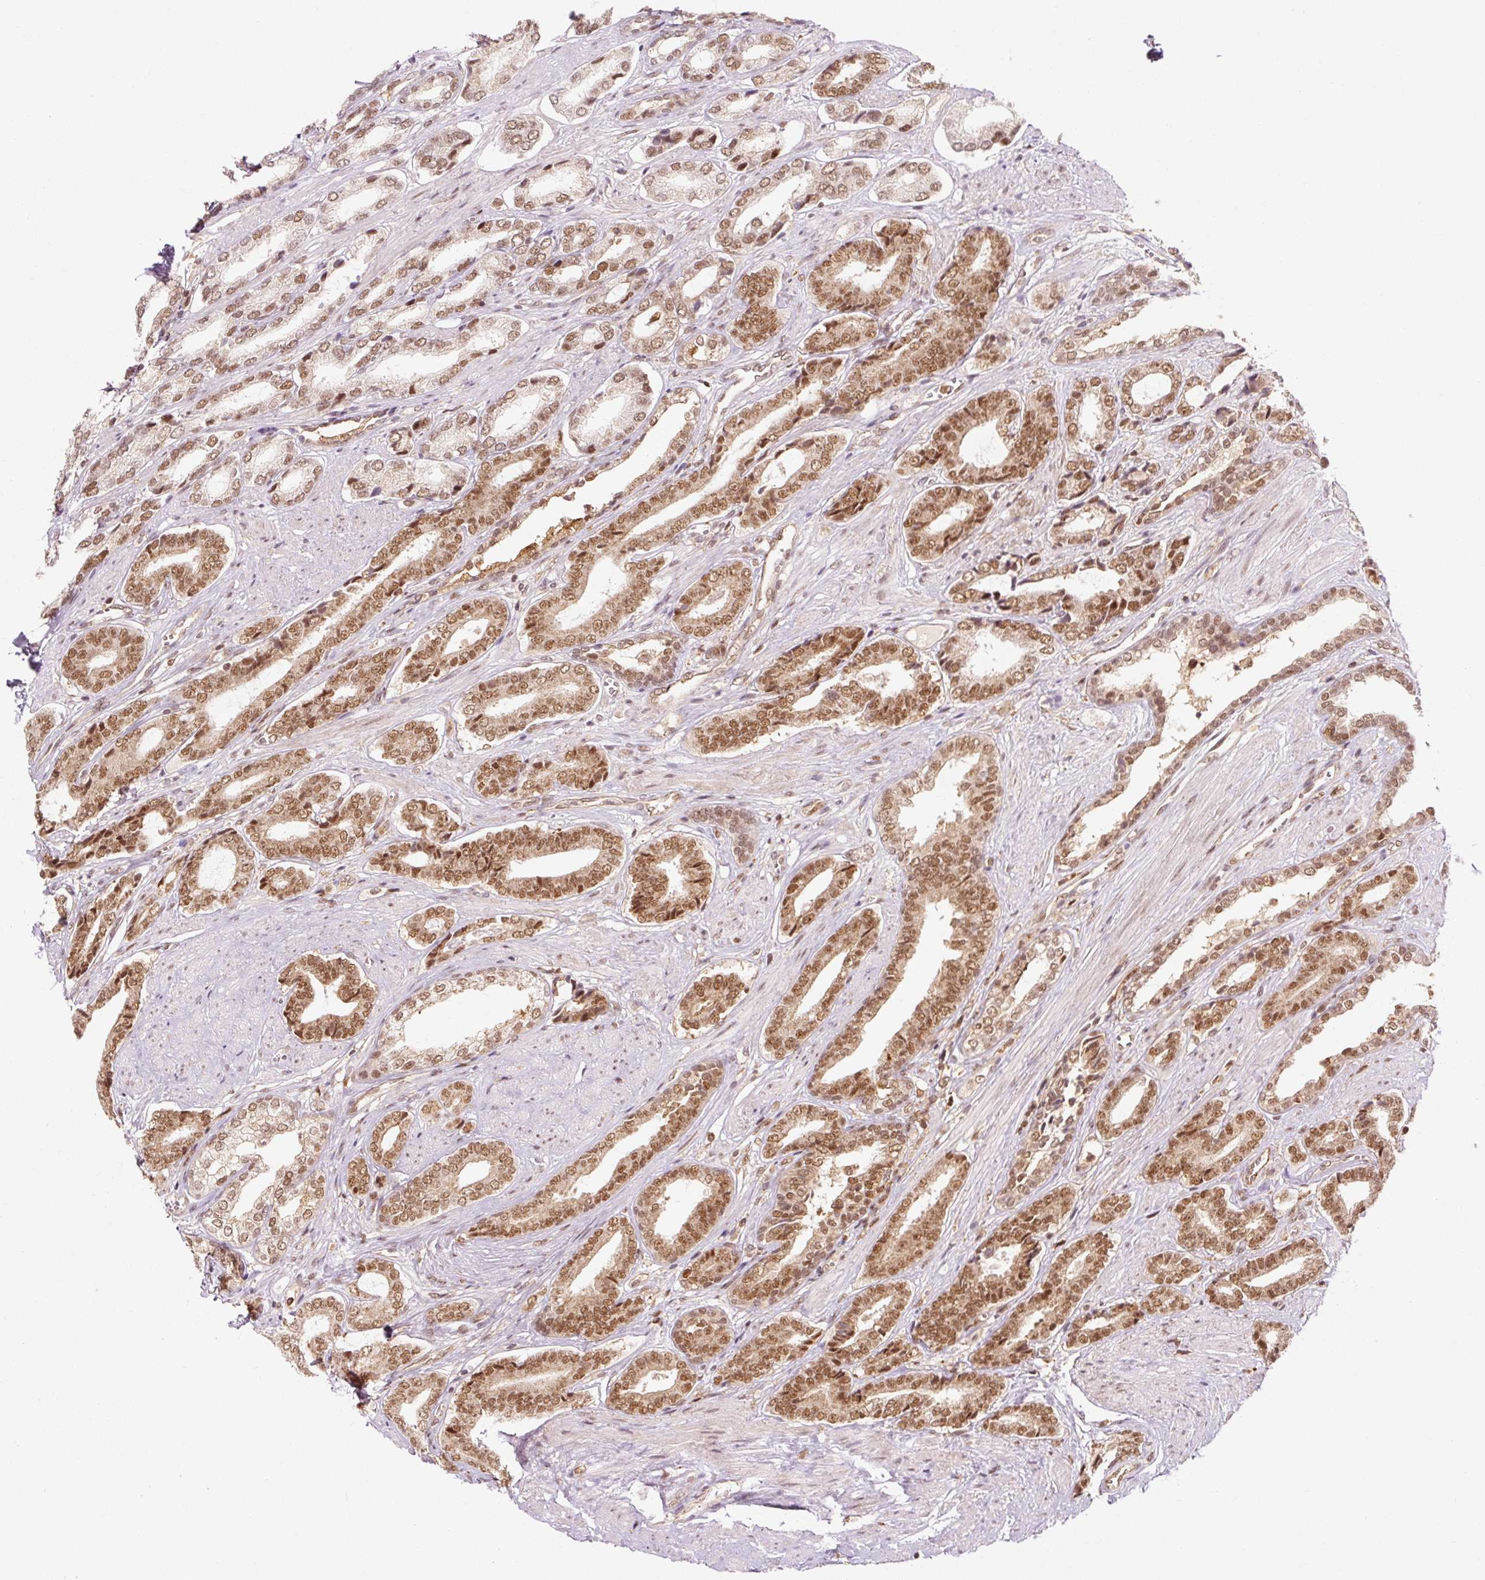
{"staining": {"intensity": "moderate", "quantity": ">75%", "location": "cytoplasmic/membranous,nuclear"}, "tissue": "prostate cancer", "cell_type": "Tumor cells", "image_type": "cancer", "snomed": [{"axis": "morphology", "description": "Adenocarcinoma, NOS"}, {"axis": "topography", "description": "Prostate and seminal vesicle, NOS"}], "caption": "Brown immunohistochemical staining in prostate cancer (adenocarcinoma) demonstrates moderate cytoplasmic/membranous and nuclear expression in about >75% of tumor cells.", "gene": "CSTF1", "patient": {"sex": "male", "age": 76}}